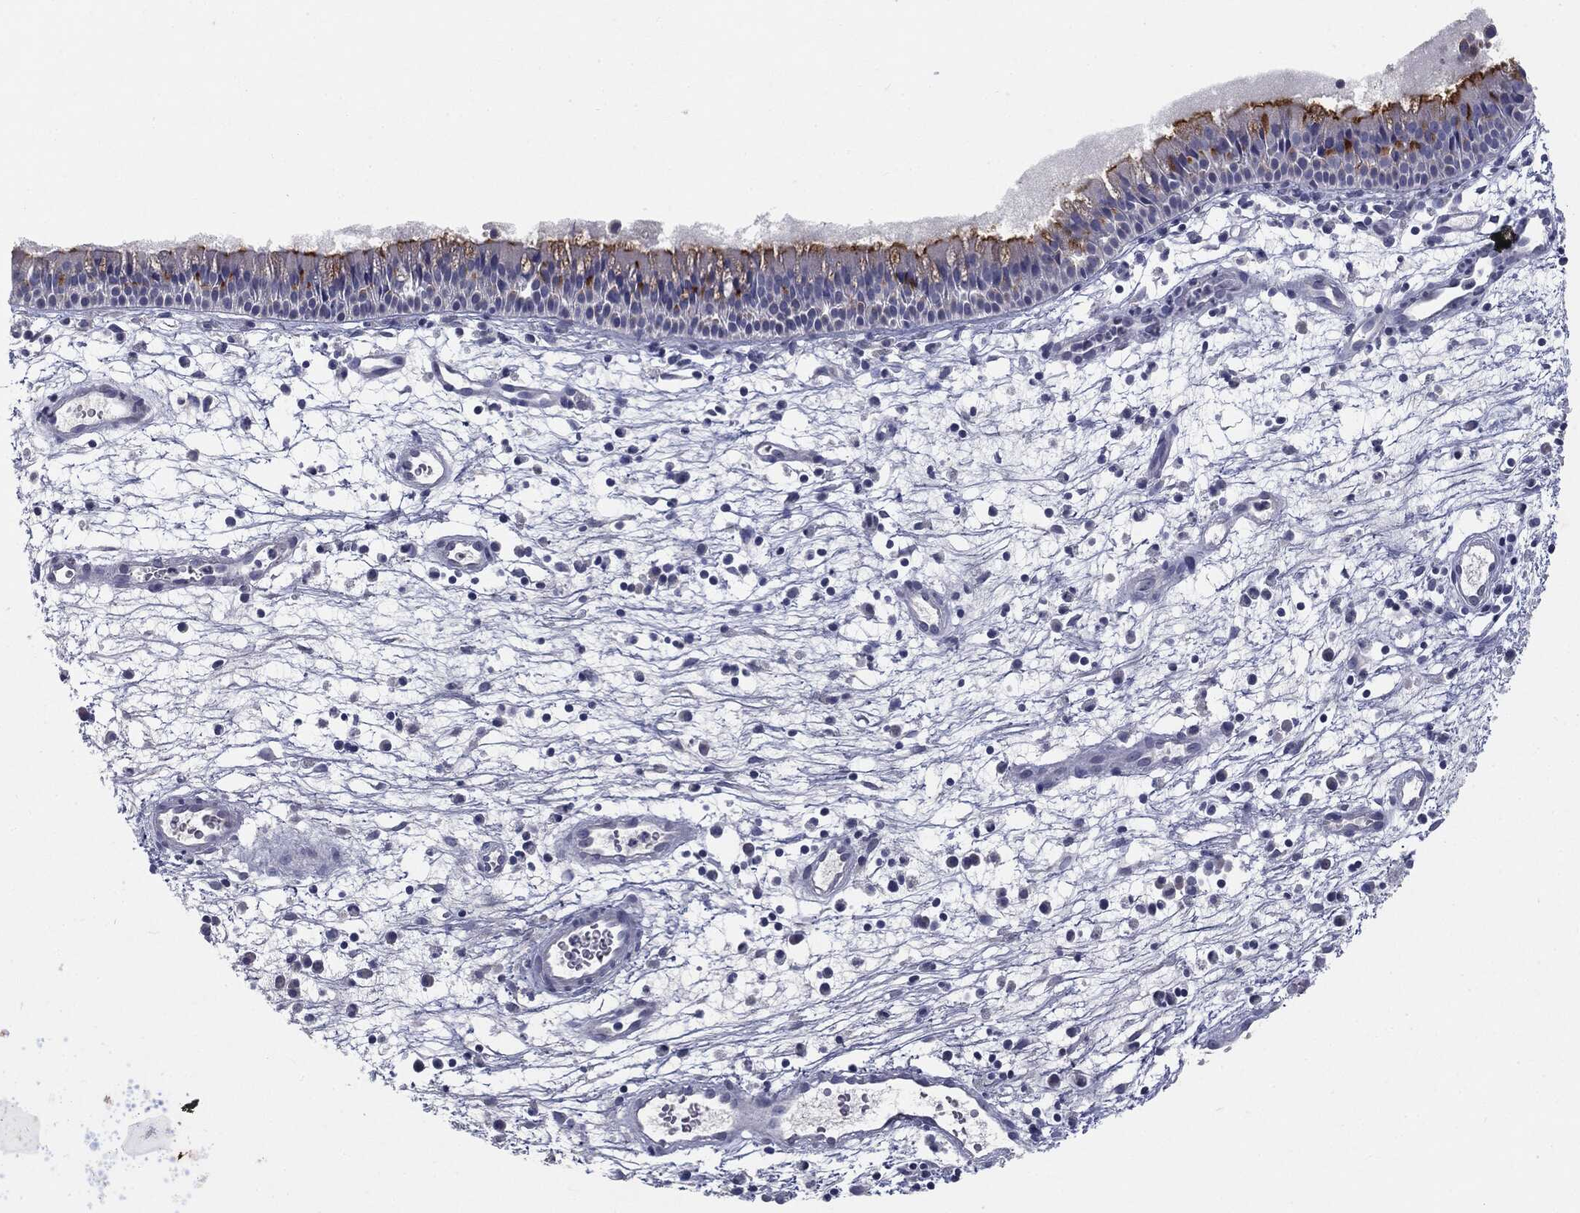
{"staining": {"intensity": "strong", "quantity": "<25%", "location": "cytoplasmic/membranous"}, "tissue": "nasopharynx", "cell_type": "Respiratory epithelial cells", "image_type": "normal", "snomed": [{"axis": "morphology", "description": "Normal tissue, NOS"}, {"axis": "topography", "description": "Nasopharynx"}], "caption": "Respiratory epithelial cells reveal medium levels of strong cytoplasmic/membranous staining in approximately <25% of cells in benign human nasopharynx. The staining is performed using DAB (3,3'-diaminobenzidine) brown chromogen to label protein expression. The nuclei are counter-stained blue using hematoxylin.", "gene": "MUC1", "patient": {"sex": "male", "age": 58}}